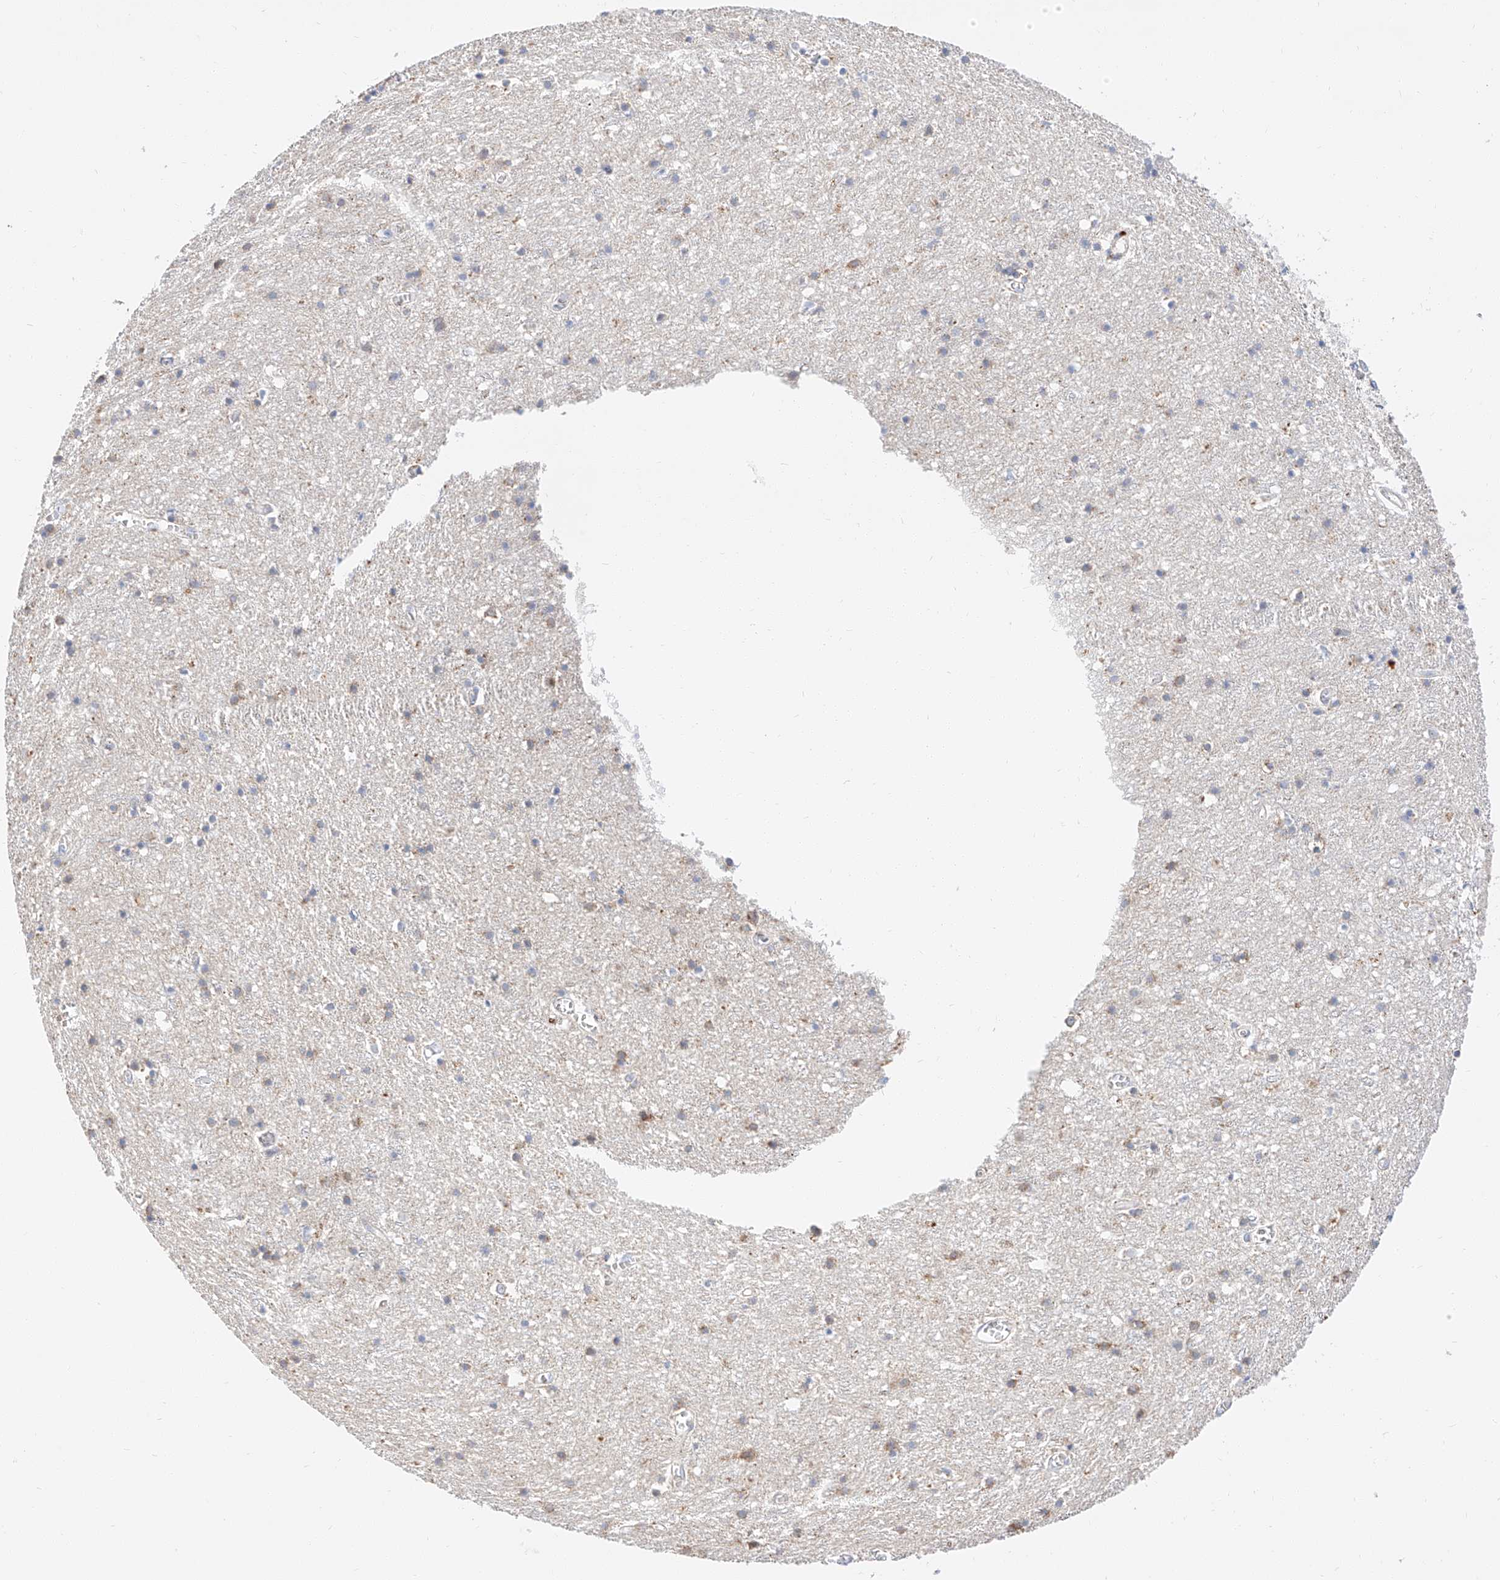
{"staining": {"intensity": "negative", "quantity": "none", "location": "none"}, "tissue": "cerebral cortex", "cell_type": "Endothelial cells", "image_type": "normal", "snomed": [{"axis": "morphology", "description": "Normal tissue, NOS"}, {"axis": "topography", "description": "Cerebral cortex"}], "caption": "Cerebral cortex stained for a protein using immunohistochemistry (IHC) shows no staining endothelial cells.", "gene": "GLMN", "patient": {"sex": "female", "age": 64}}